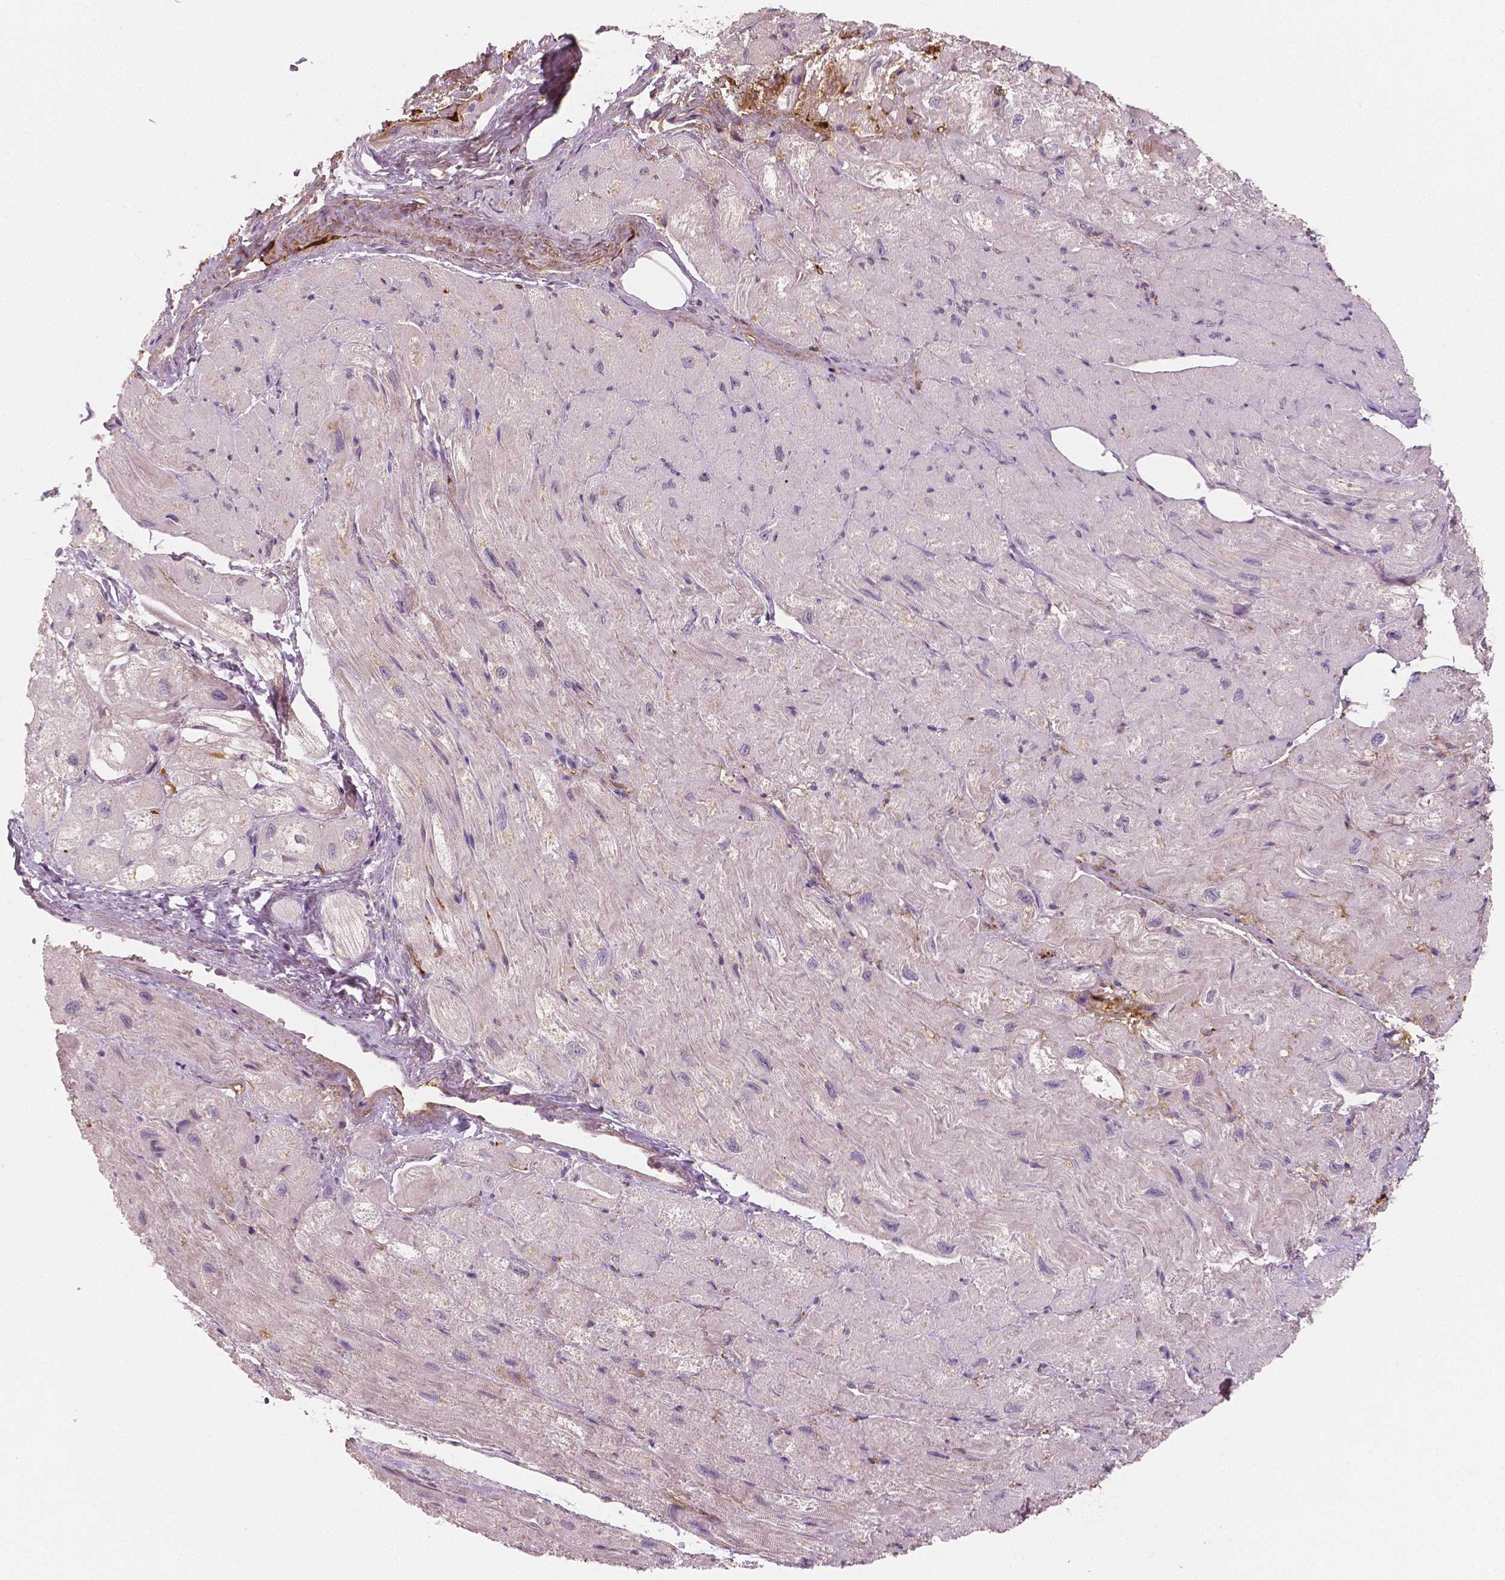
{"staining": {"intensity": "weak", "quantity": "<25%", "location": "cytoplasmic/membranous"}, "tissue": "heart muscle", "cell_type": "Cardiomyocytes", "image_type": "normal", "snomed": [{"axis": "morphology", "description": "Normal tissue, NOS"}, {"axis": "topography", "description": "Heart"}], "caption": "Cardiomyocytes are negative for brown protein staining in benign heart muscle.", "gene": "APOA4", "patient": {"sex": "female", "age": 69}}